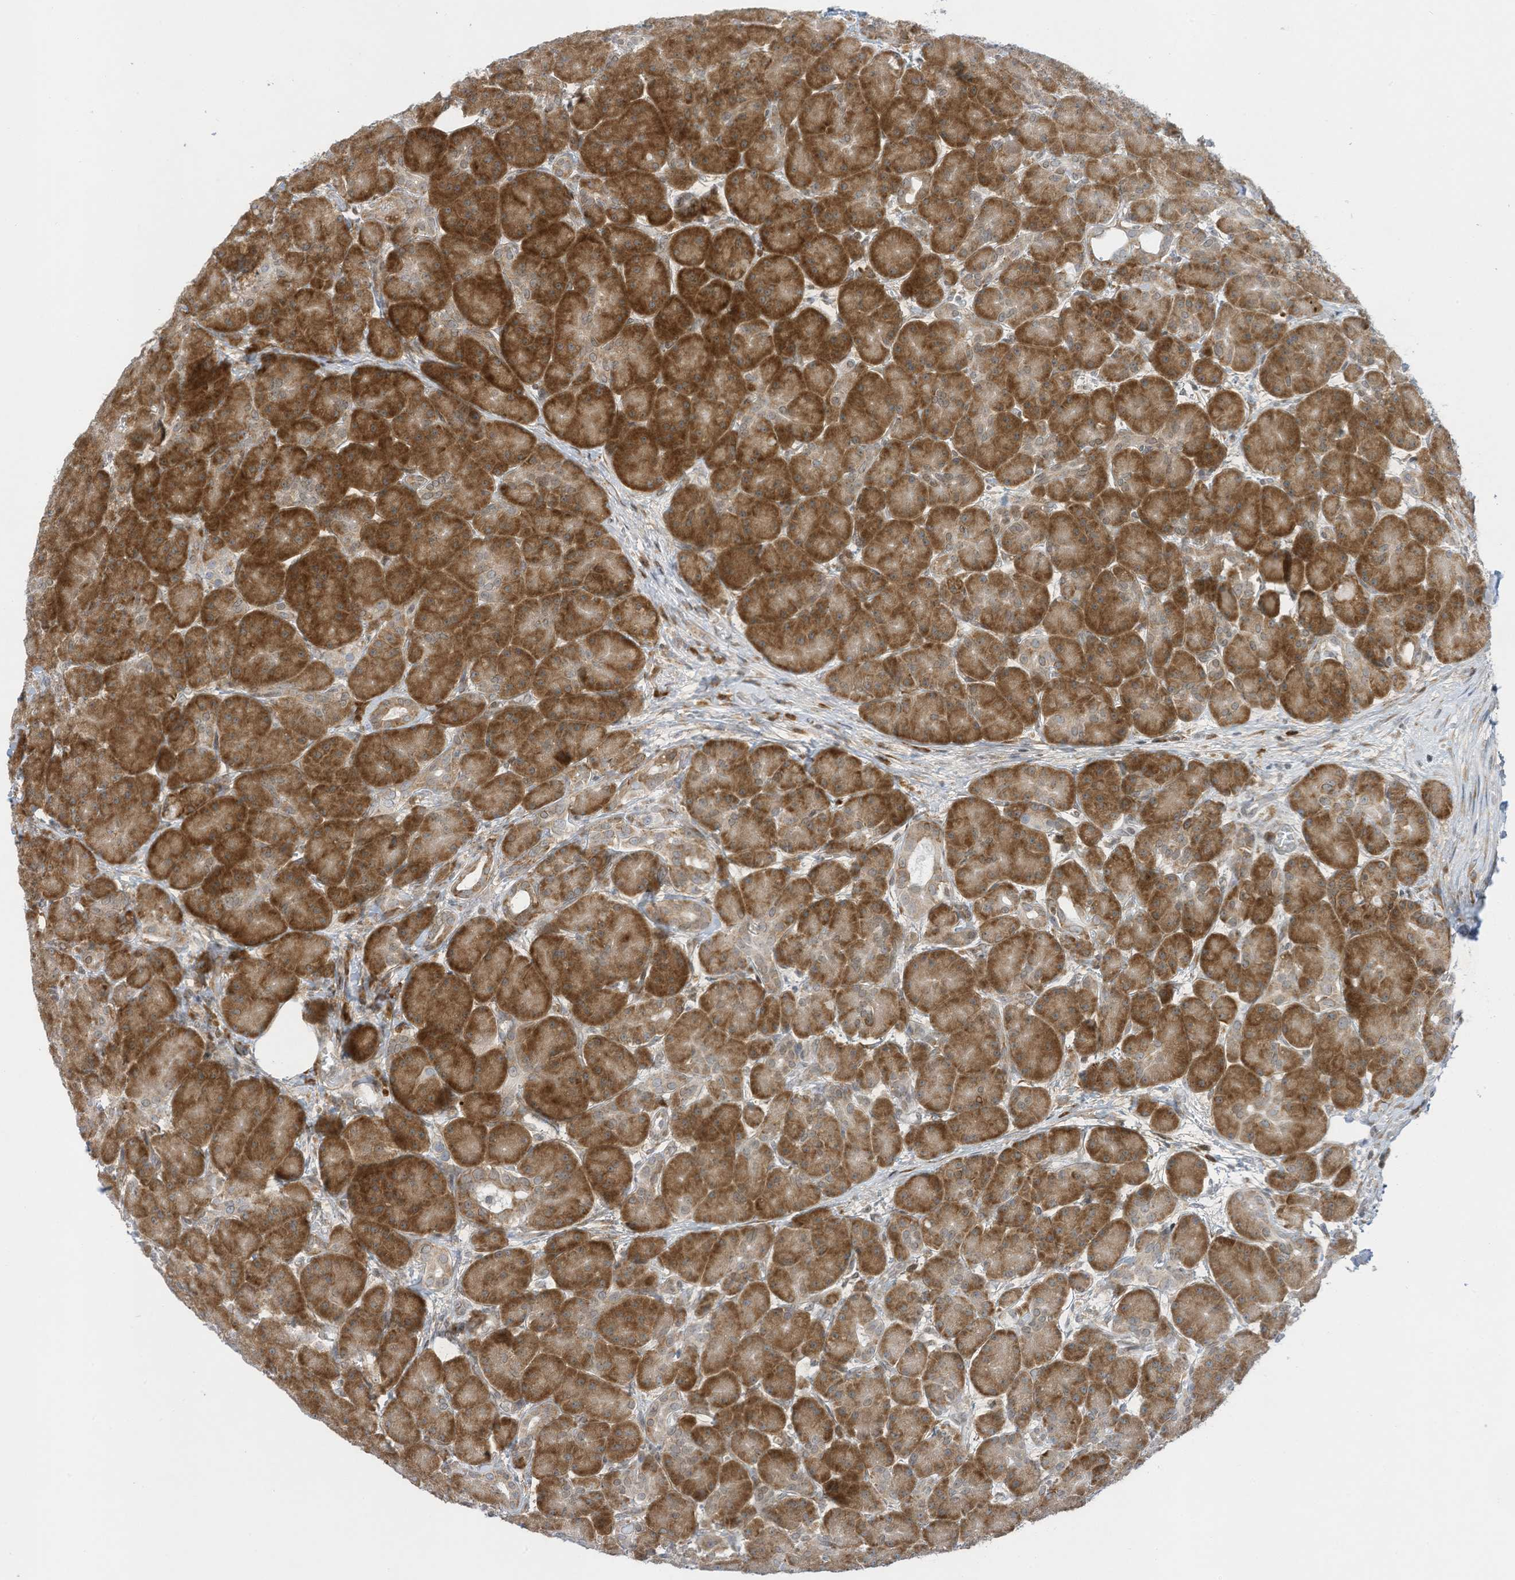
{"staining": {"intensity": "strong", "quantity": ">75%", "location": "cytoplasmic/membranous"}, "tissue": "pancreas", "cell_type": "Exocrine glandular cells", "image_type": "normal", "snomed": [{"axis": "morphology", "description": "Normal tissue, NOS"}, {"axis": "topography", "description": "Pancreas"}], "caption": "This micrograph exhibits immunohistochemistry (IHC) staining of normal pancreas, with high strong cytoplasmic/membranous staining in about >75% of exocrine glandular cells.", "gene": "EDF1", "patient": {"sex": "male", "age": 63}}